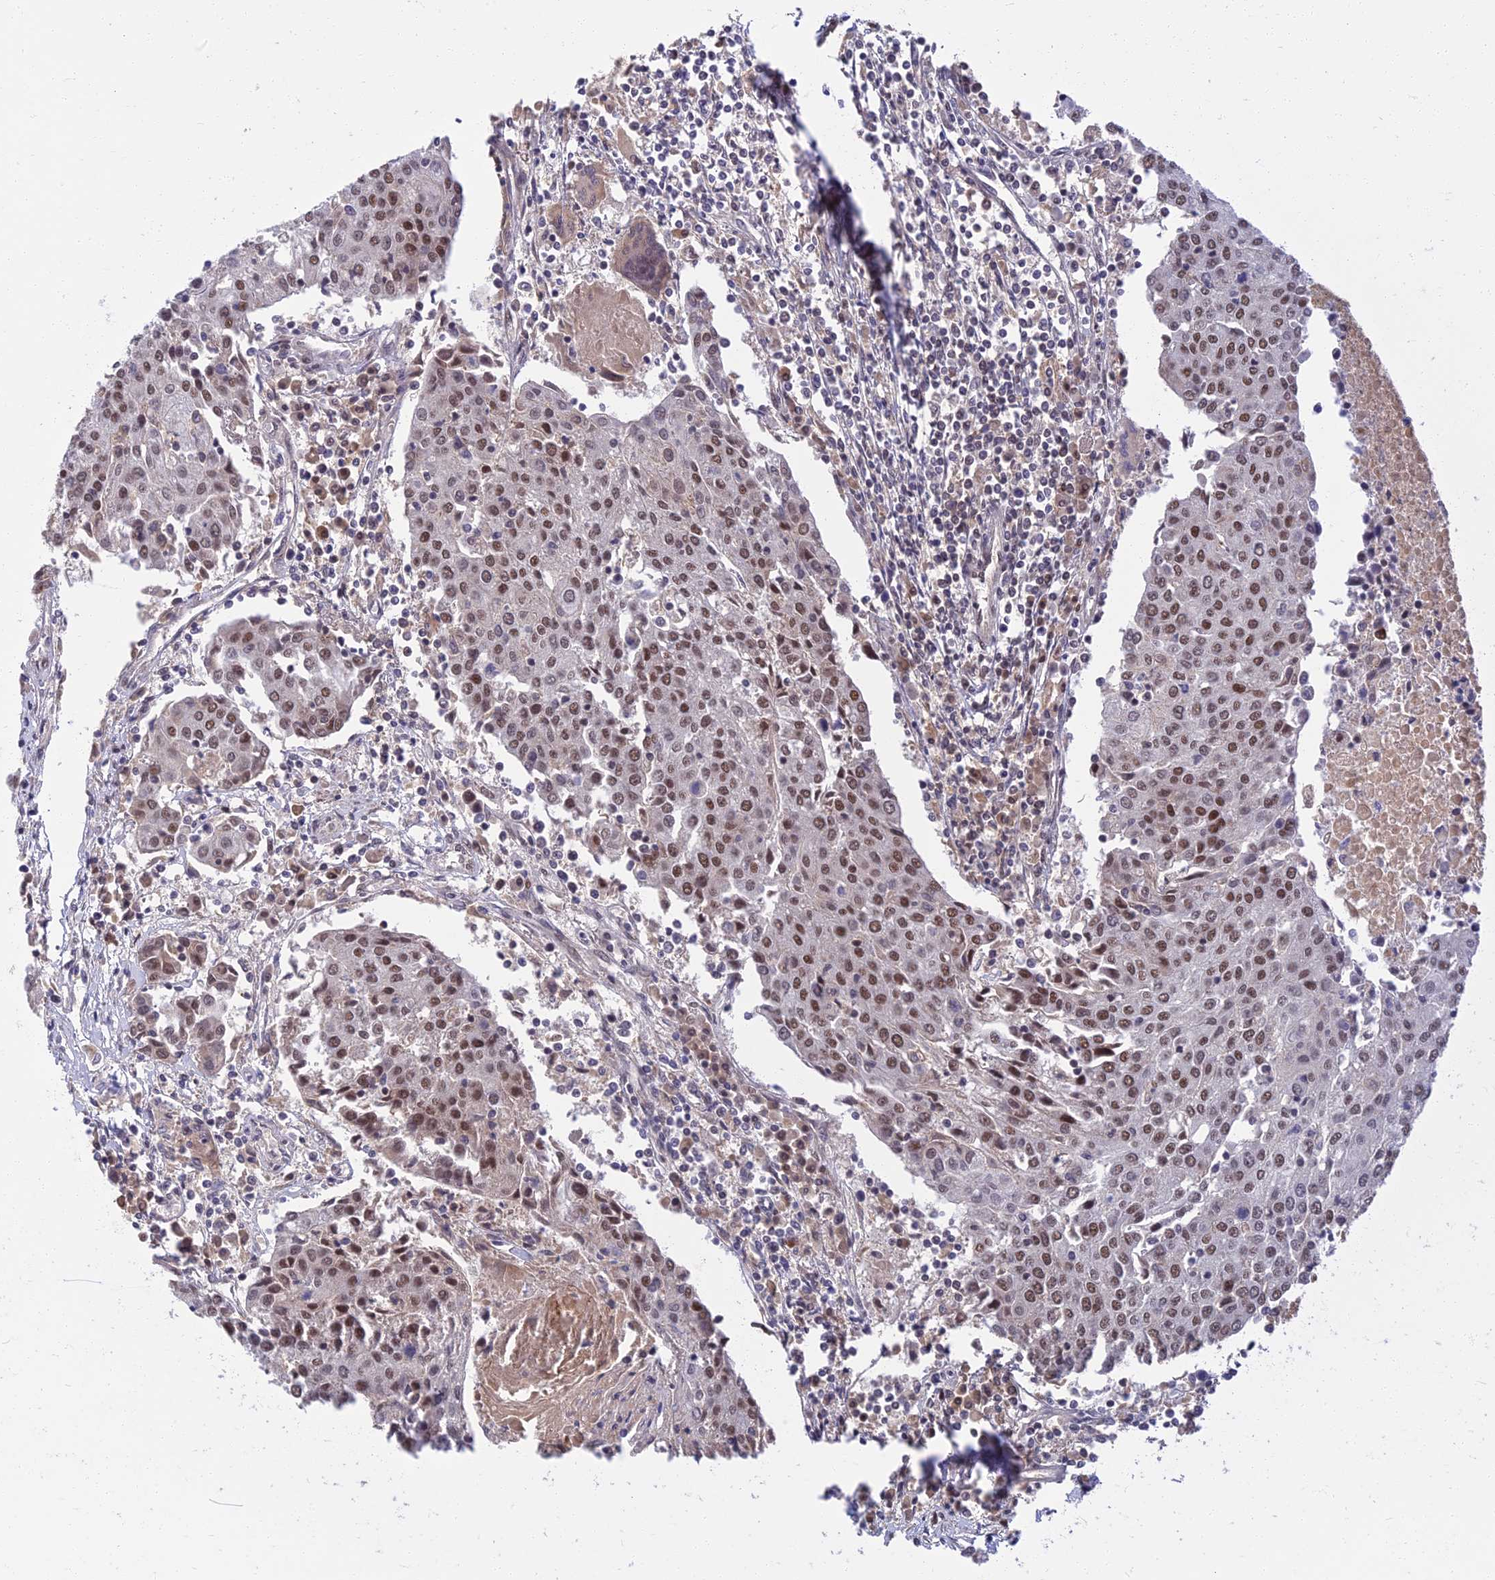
{"staining": {"intensity": "moderate", "quantity": ">75%", "location": "nuclear"}, "tissue": "urothelial cancer", "cell_type": "Tumor cells", "image_type": "cancer", "snomed": [{"axis": "morphology", "description": "Urothelial carcinoma, High grade"}, {"axis": "topography", "description": "Urinary bladder"}], "caption": "The immunohistochemical stain highlights moderate nuclear expression in tumor cells of urothelial cancer tissue.", "gene": "TCEA2", "patient": {"sex": "female", "age": 85}}